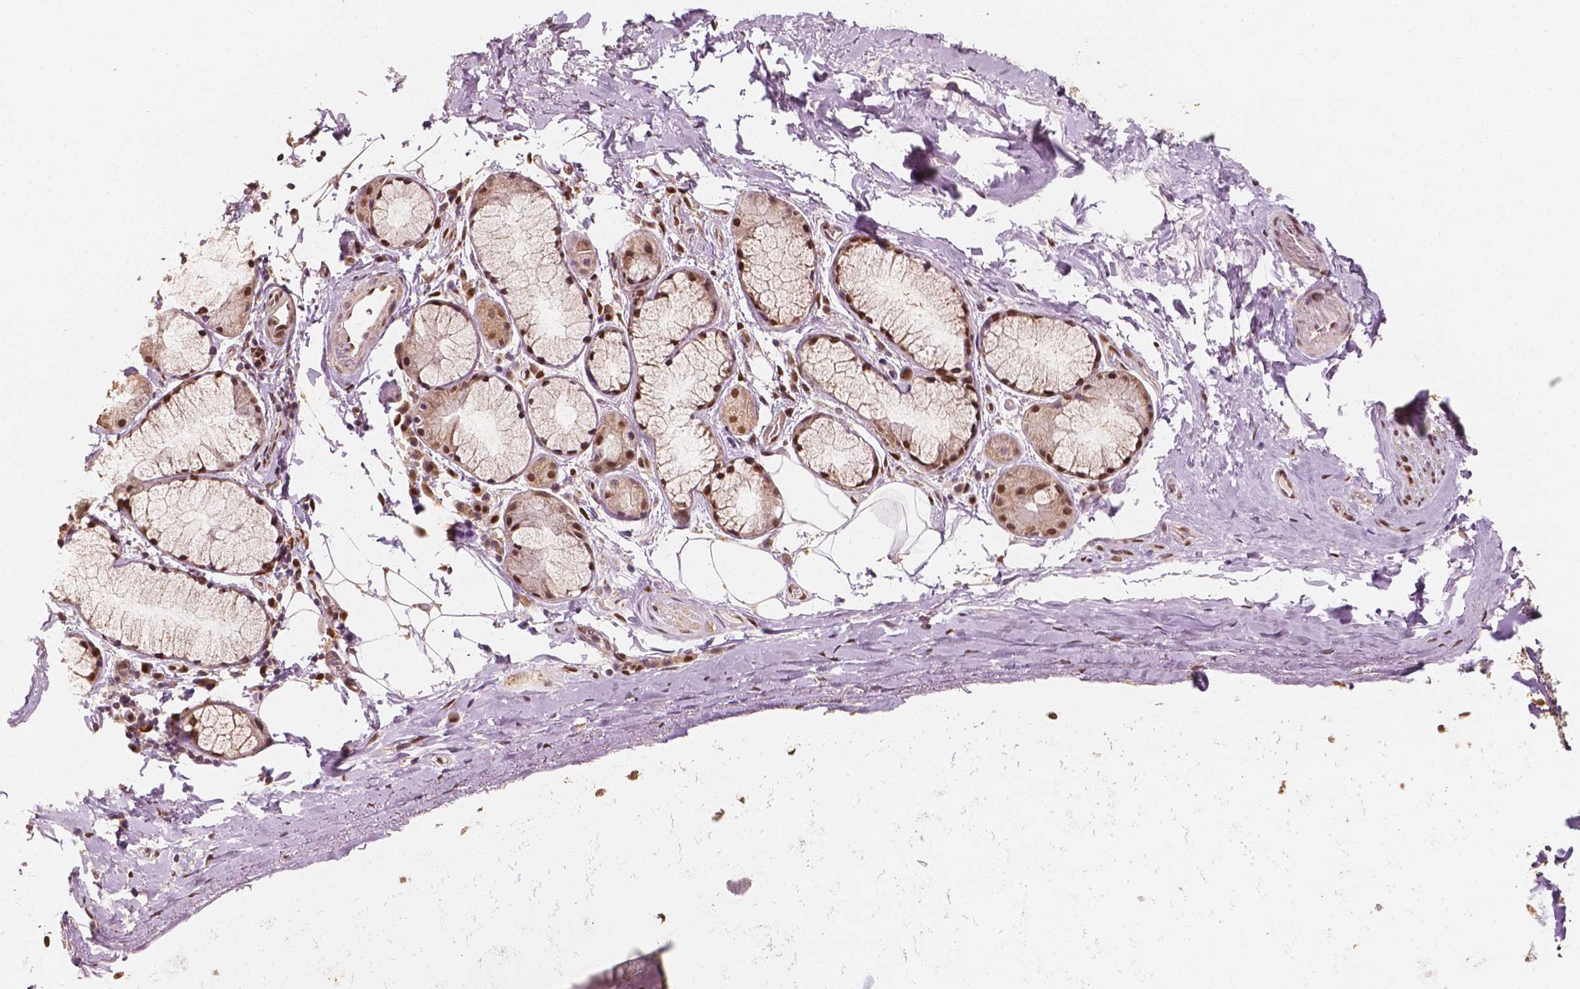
{"staining": {"intensity": "moderate", "quantity": "25%-75%", "location": "cytoplasmic/membranous,nuclear"}, "tissue": "adipose tissue", "cell_type": "Adipocytes", "image_type": "normal", "snomed": [{"axis": "morphology", "description": "Normal tissue, NOS"}, {"axis": "topography", "description": "Bronchus"}, {"axis": "topography", "description": "Lung"}], "caption": "The image exhibits a brown stain indicating the presence of a protein in the cytoplasmic/membranous,nuclear of adipocytes in adipose tissue.", "gene": "TBC1D17", "patient": {"sex": "female", "age": 57}}